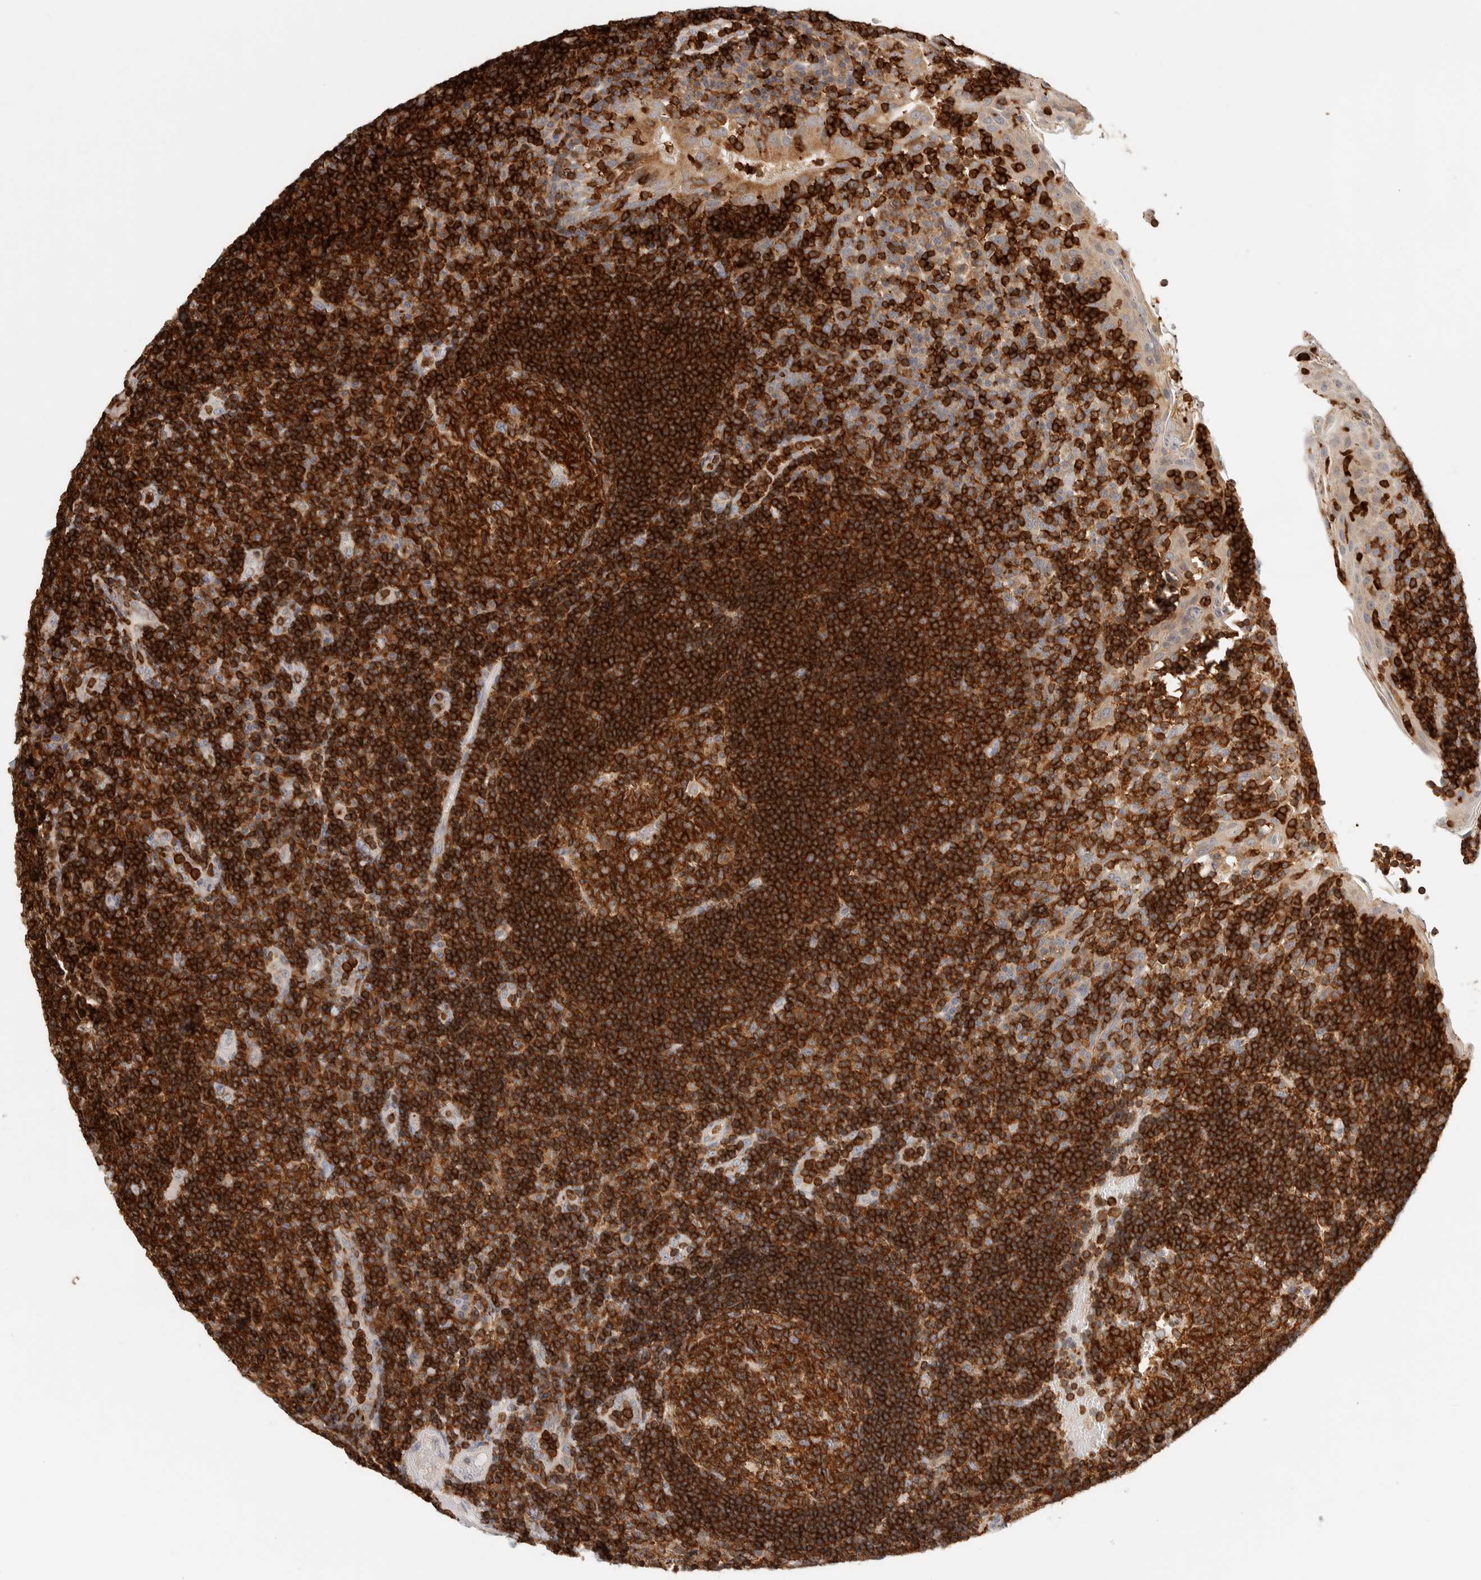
{"staining": {"intensity": "strong", "quantity": ">75%", "location": "cytoplasmic/membranous"}, "tissue": "tonsil", "cell_type": "Germinal center cells", "image_type": "normal", "snomed": [{"axis": "morphology", "description": "Normal tissue, NOS"}, {"axis": "topography", "description": "Tonsil"}], "caption": "The image exhibits immunohistochemical staining of benign tonsil. There is strong cytoplasmic/membranous expression is appreciated in about >75% of germinal center cells. (Stains: DAB (3,3'-diaminobenzidine) in brown, nuclei in blue, Microscopy: brightfield microscopy at high magnification).", "gene": "RUNDC1", "patient": {"sex": "female", "age": 40}}